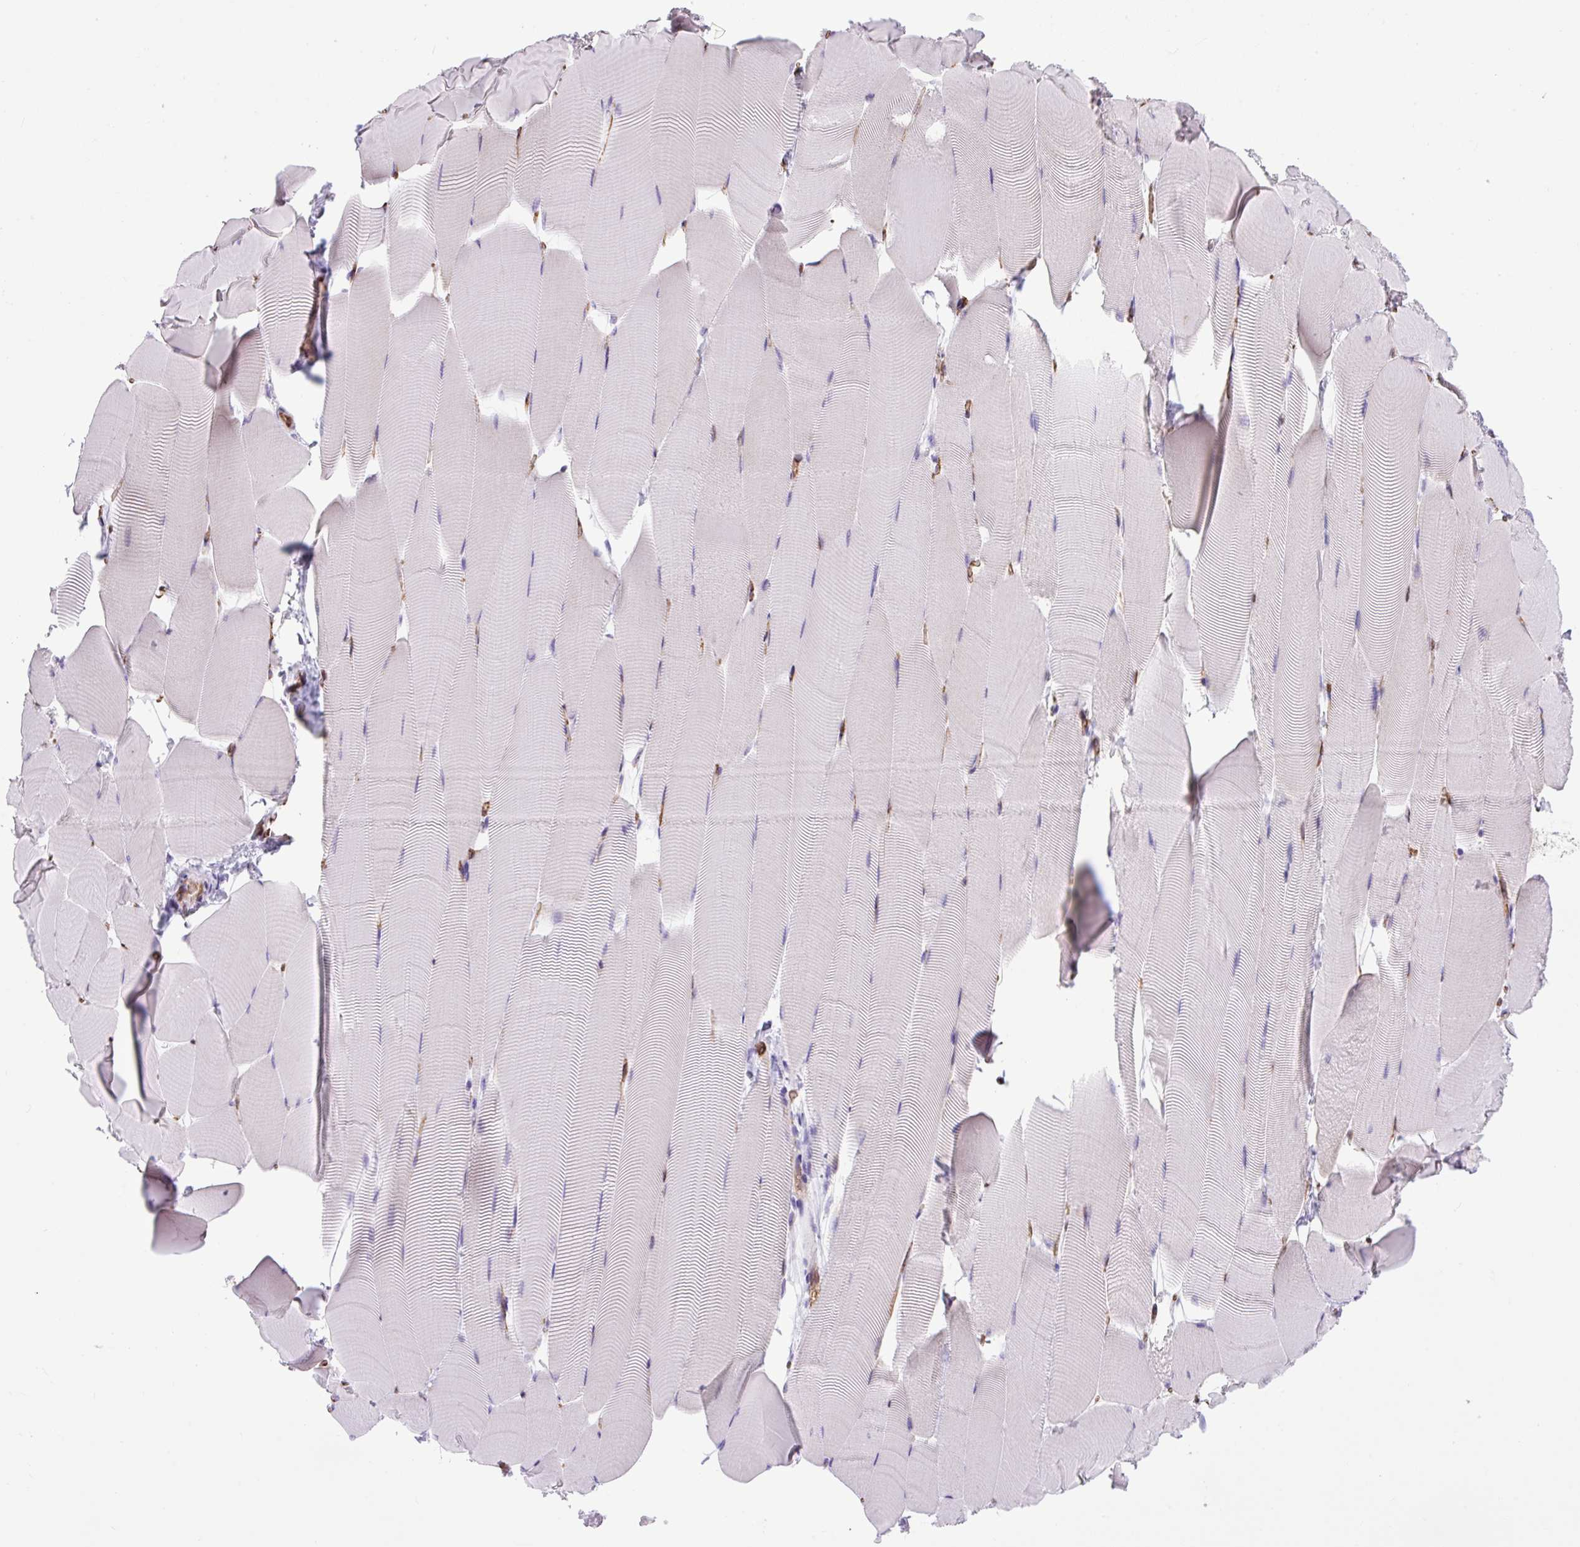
{"staining": {"intensity": "negative", "quantity": "none", "location": "none"}, "tissue": "skeletal muscle", "cell_type": "Myocytes", "image_type": "normal", "snomed": [{"axis": "morphology", "description": "Normal tissue, NOS"}, {"axis": "topography", "description": "Skeletal muscle"}], "caption": "The immunohistochemistry photomicrograph has no significant positivity in myocytes of skeletal muscle. (Immunohistochemistry (ihc), brightfield microscopy, high magnification).", "gene": "RNASE10", "patient": {"sex": "male", "age": 25}}